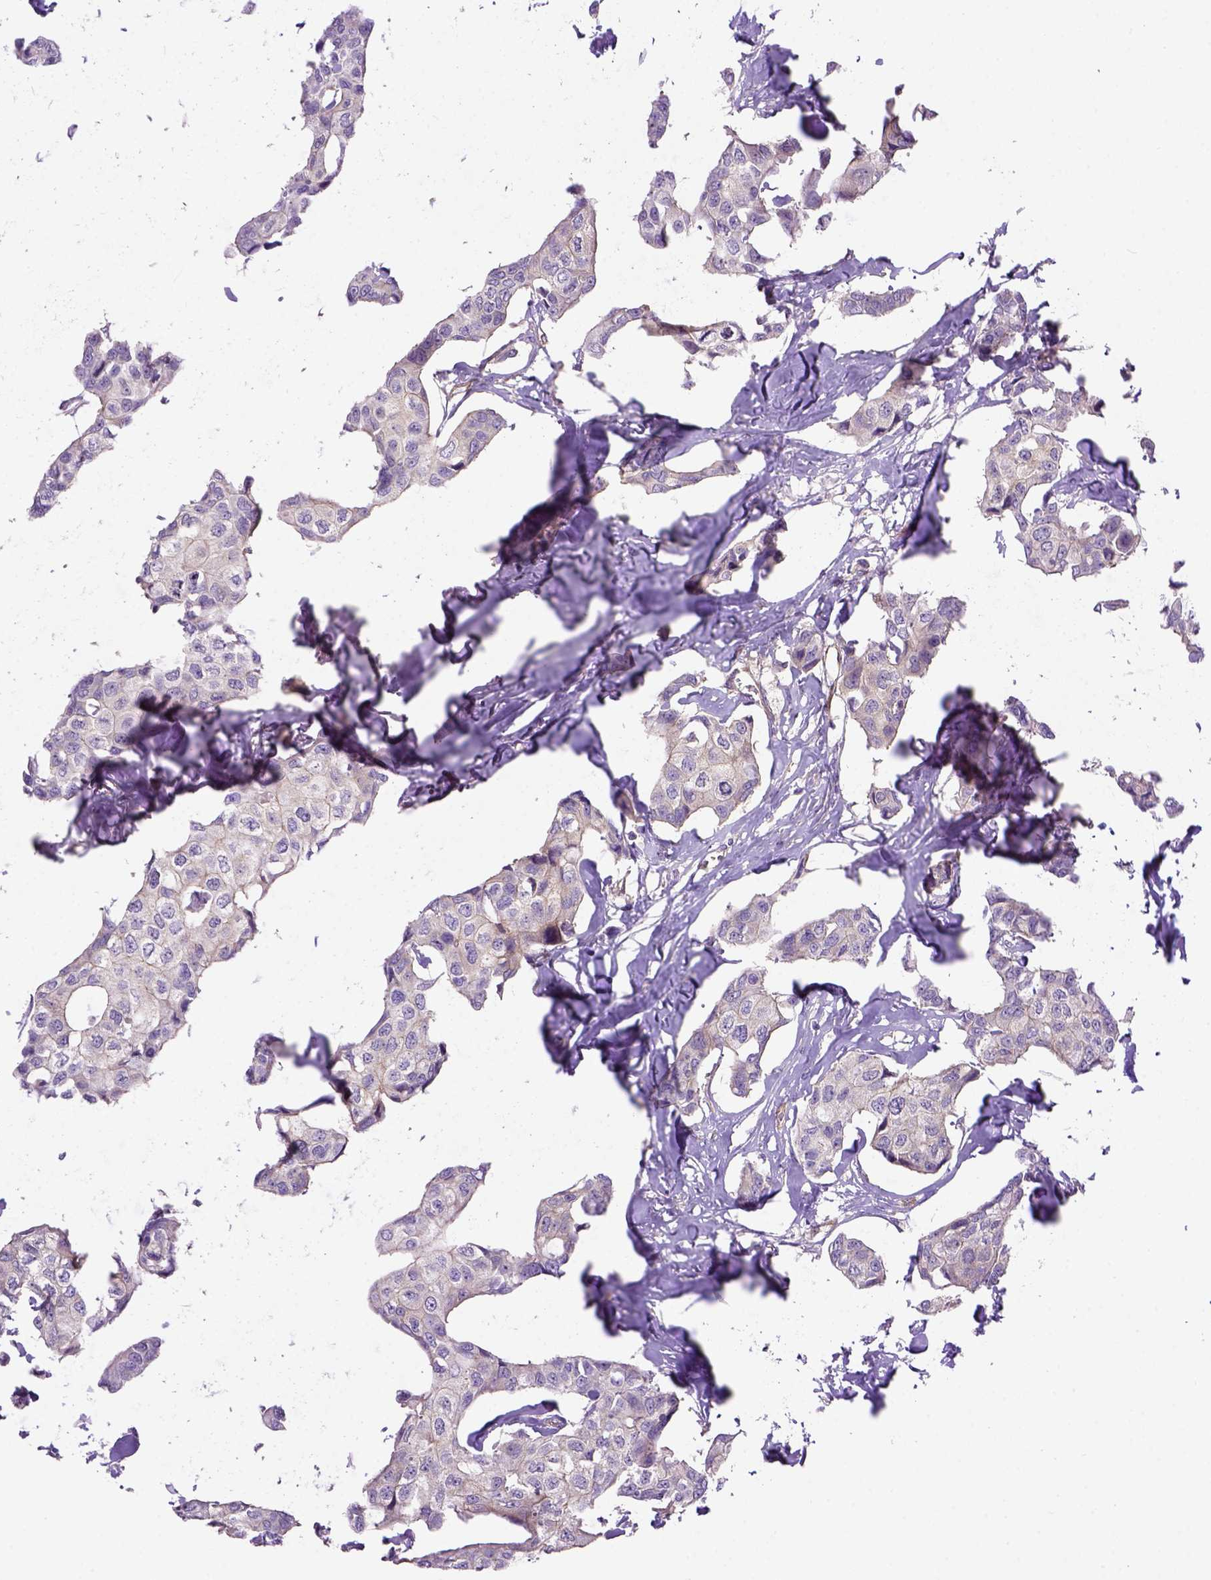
{"staining": {"intensity": "weak", "quantity": ">75%", "location": "cytoplasmic/membranous"}, "tissue": "breast cancer", "cell_type": "Tumor cells", "image_type": "cancer", "snomed": [{"axis": "morphology", "description": "Duct carcinoma"}, {"axis": "topography", "description": "Breast"}], "caption": "A high-resolution histopathology image shows IHC staining of breast intraductal carcinoma, which demonstrates weak cytoplasmic/membranous staining in approximately >75% of tumor cells.", "gene": "CASKIN2", "patient": {"sex": "female", "age": 80}}